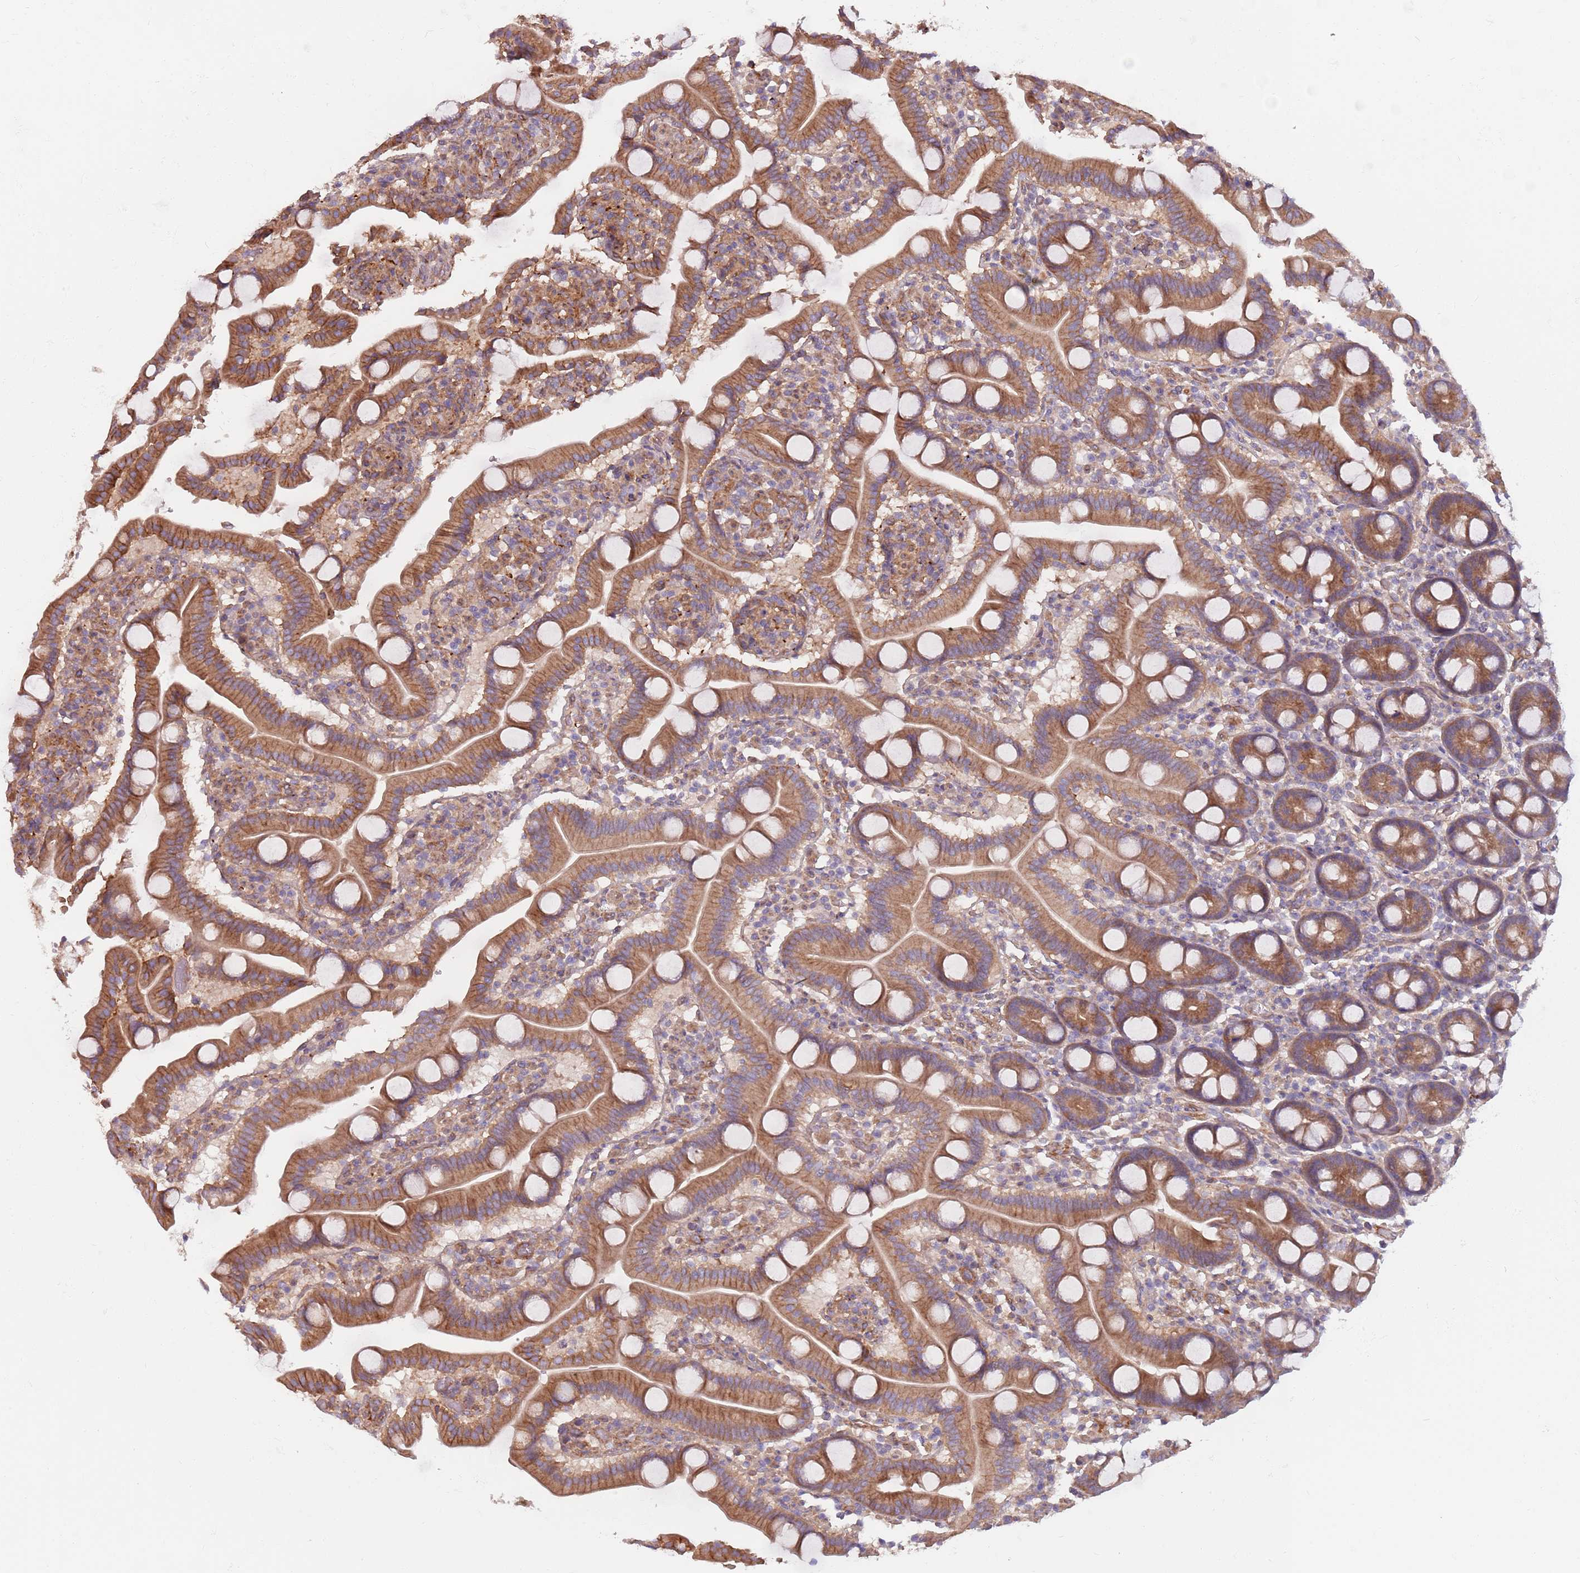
{"staining": {"intensity": "moderate", "quantity": ">75%", "location": "cytoplasmic/membranous"}, "tissue": "duodenum", "cell_type": "Glandular cells", "image_type": "normal", "snomed": [{"axis": "morphology", "description": "Normal tissue, NOS"}, {"axis": "topography", "description": "Duodenum"}], "caption": "Approximately >75% of glandular cells in benign human duodenum display moderate cytoplasmic/membranous protein expression as visualized by brown immunohistochemical staining.", "gene": "SPDL1", "patient": {"sex": "male", "age": 55}}